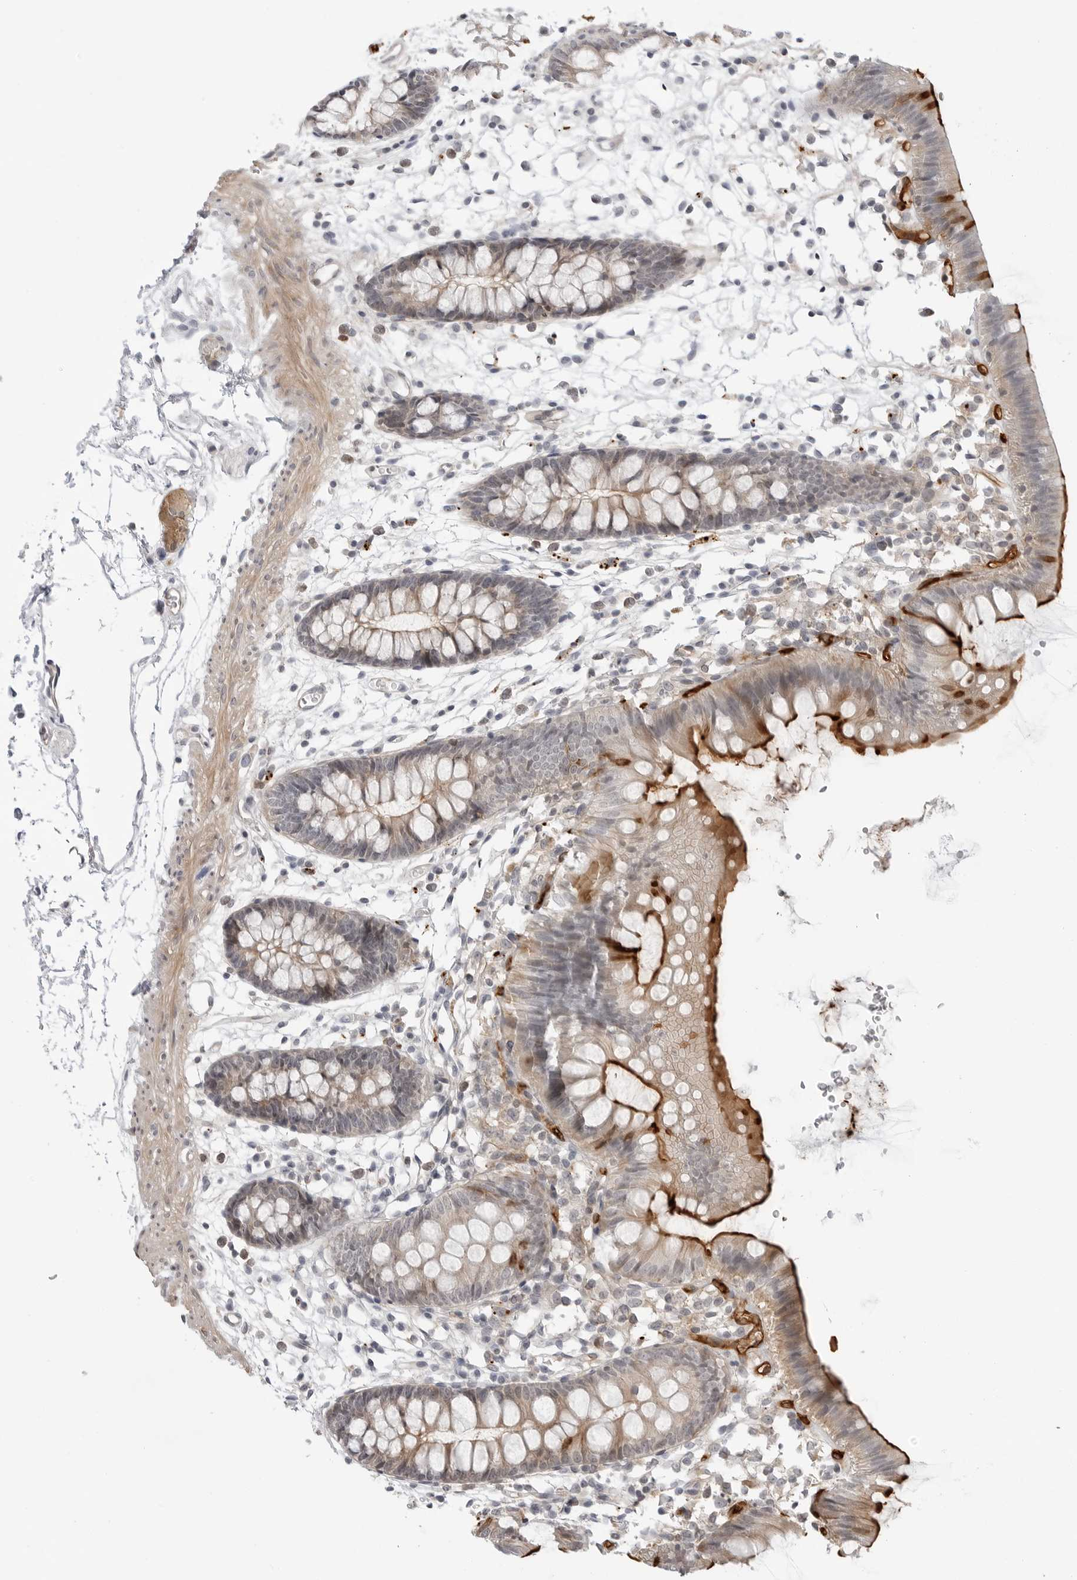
{"staining": {"intensity": "strong", "quantity": ">75%", "location": "cytoplasmic/membranous"}, "tissue": "colon", "cell_type": "Endothelial cells", "image_type": "normal", "snomed": [{"axis": "morphology", "description": "Normal tissue, NOS"}, {"axis": "topography", "description": "Colon"}], "caption": "Colon stained for a protein (brown) shows strong cytoplasmic/membranous positive expression in approximately >75% of endothelial cells.", "gene": "STXBP3", "patient": {"sex": "male", "age": 56}}